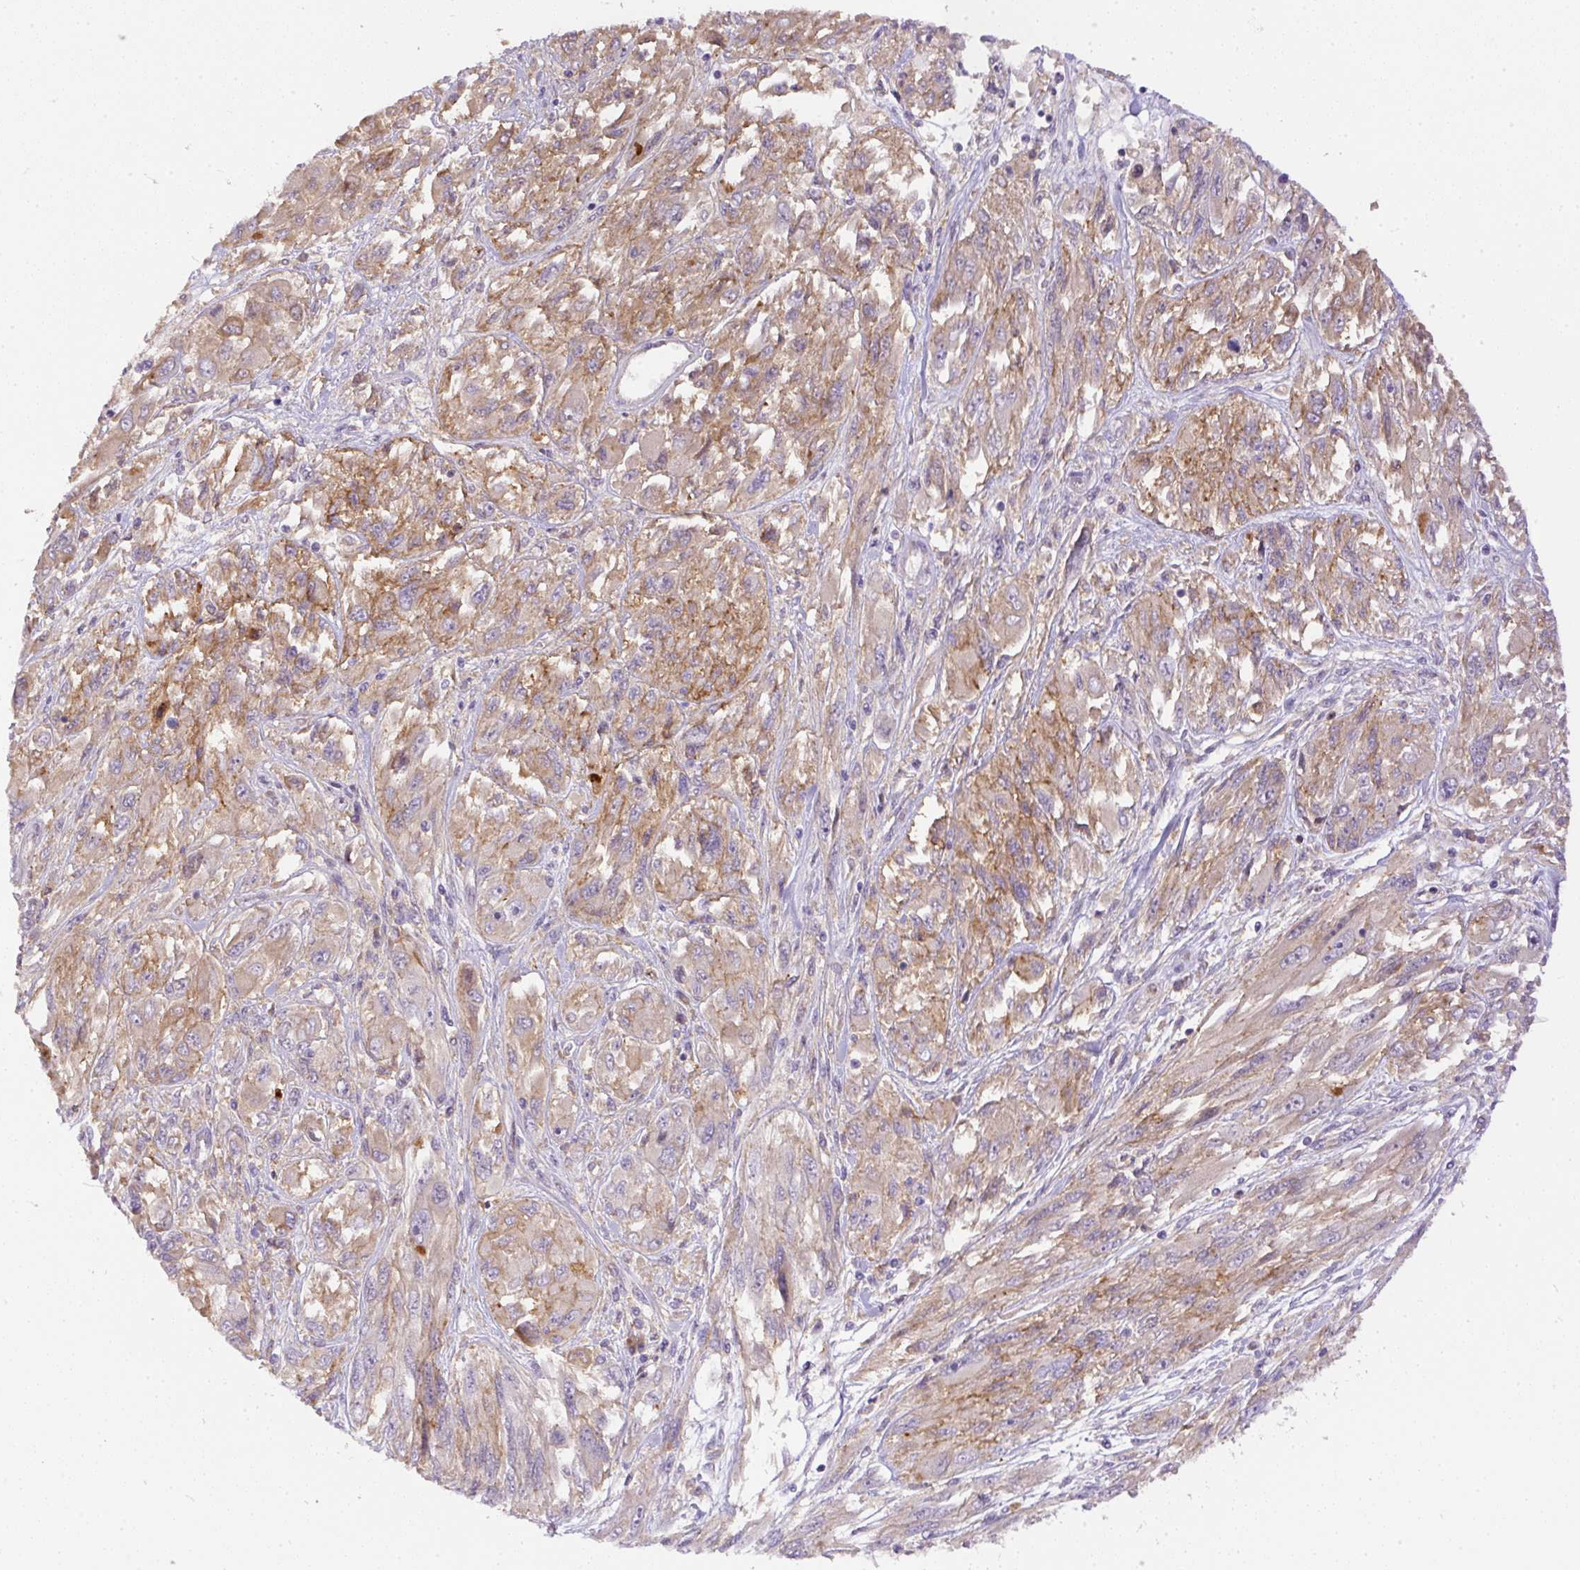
{"staining": {"intensity": "weak", "quantity": ">75%", "location": "cytoplasmic/membranous"}, "tissue": "melanoma", "cell_type": "Tumor cells", "image_type": "cancer", "snomed": [{"axis": "morphology", "description": "Malignant melanoma, NOS"}, {"axis": "topography", "description": "Skin"}], "caption": "Protein staining of malignant melanoma tissue reveals weak cytoplasmic/membranous staining in about >75% of tumor cells.", "gene": "DAPK1", "patient": {"sex": "female", "age": 91}}